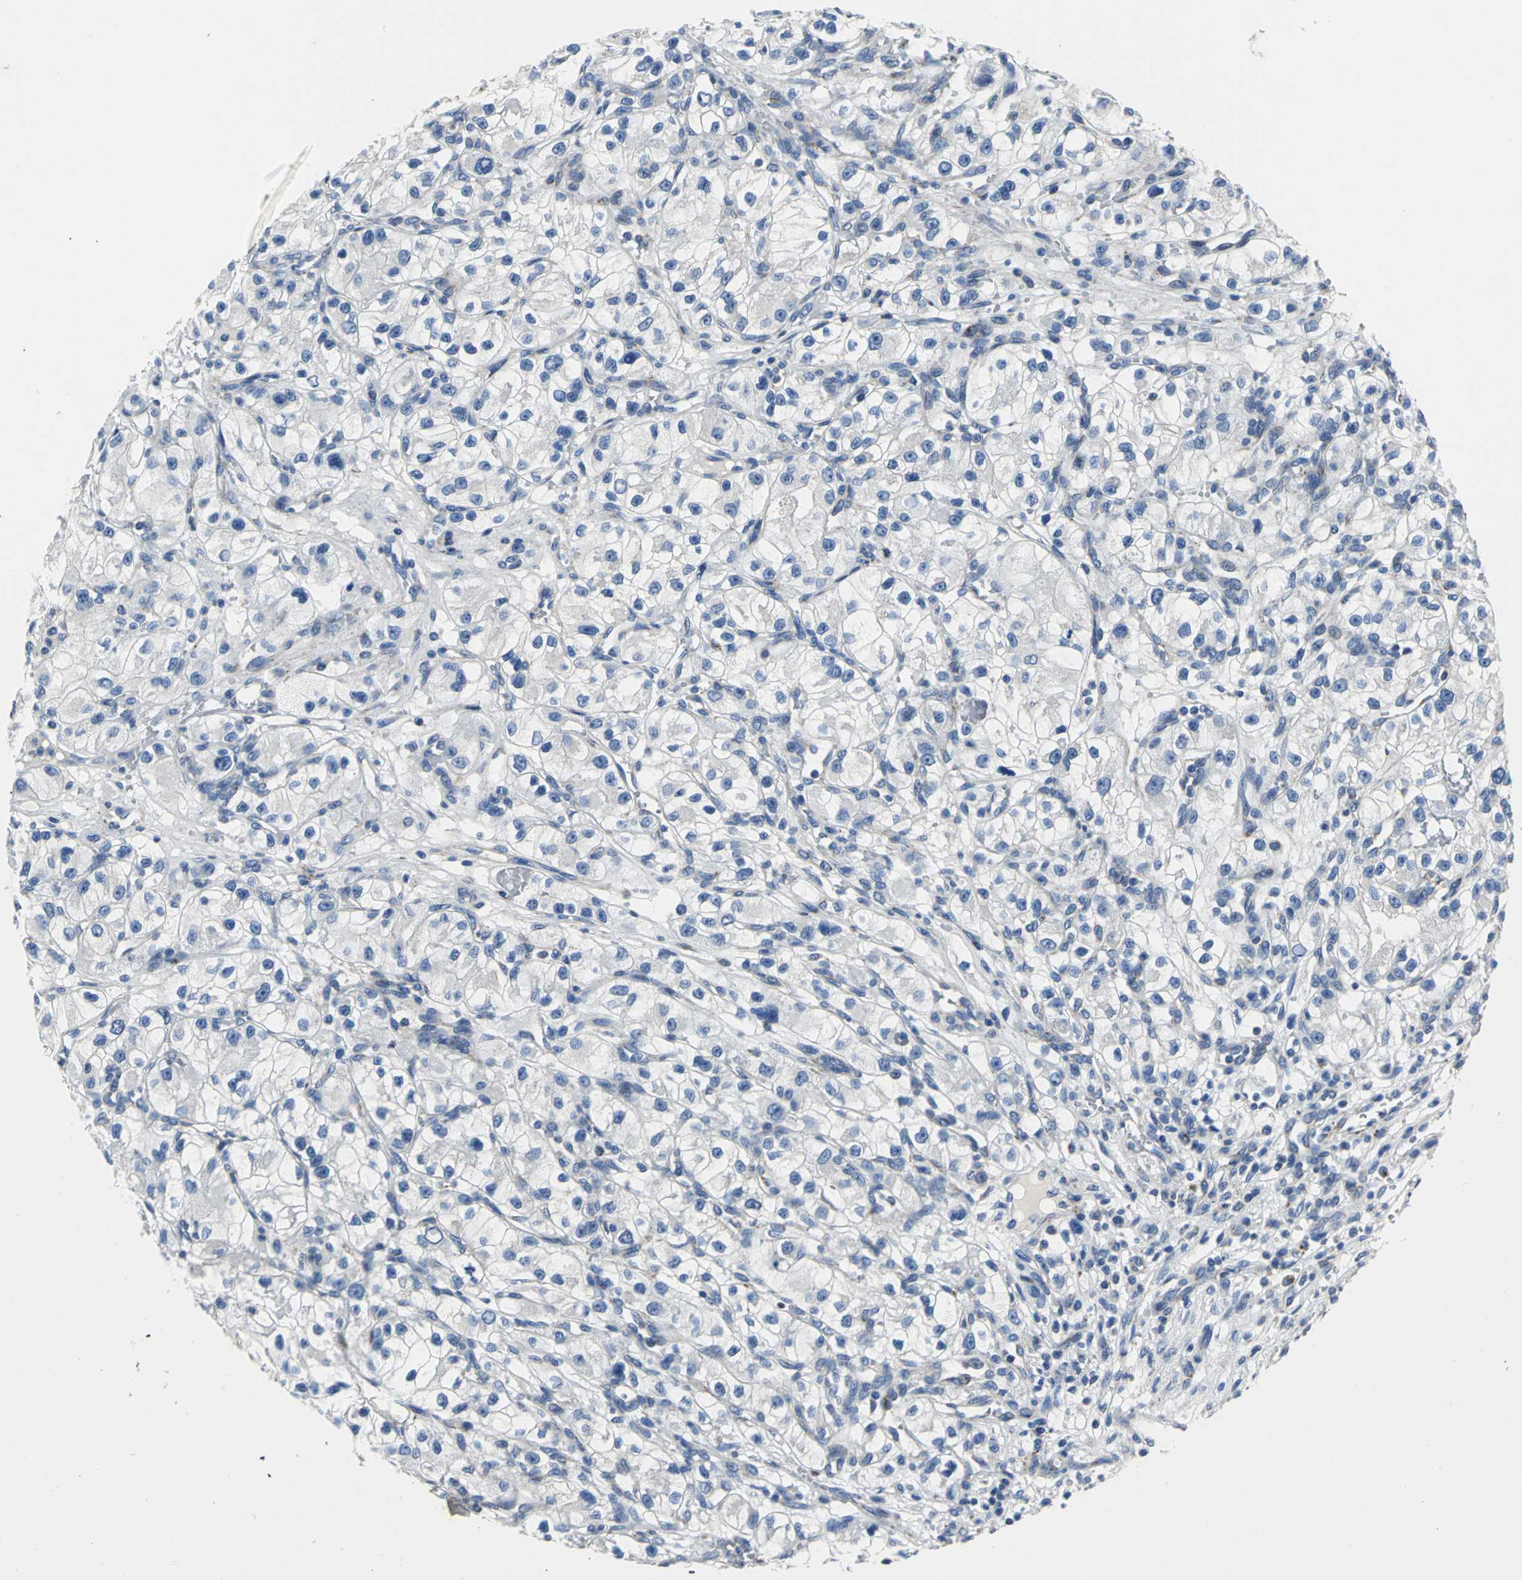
{"staining": {"intensity": "negative", "quantity": "none", "location": "none"}, "tissue": "renal cancer", "cell_type": "Tumor cells", "image_type": "cancer", "snomed": [{"axis": "morphology", "description": "Adenocarcinoma, NOS"}, {"axis": "topography", "description": "Kidney"}], "caption": "Immunohistochemical staining of renal cancer reveals no significant staining in tumor cells. (Stains: DAB (3,3'-diaminobenzidine) immunohistochemistry (IHC) with hematoxylin counter stain, Microscopy: brightfield microscopy at high magnification).", "gene": "IFI6", "patient": {"sex": "female", "age": 57}}